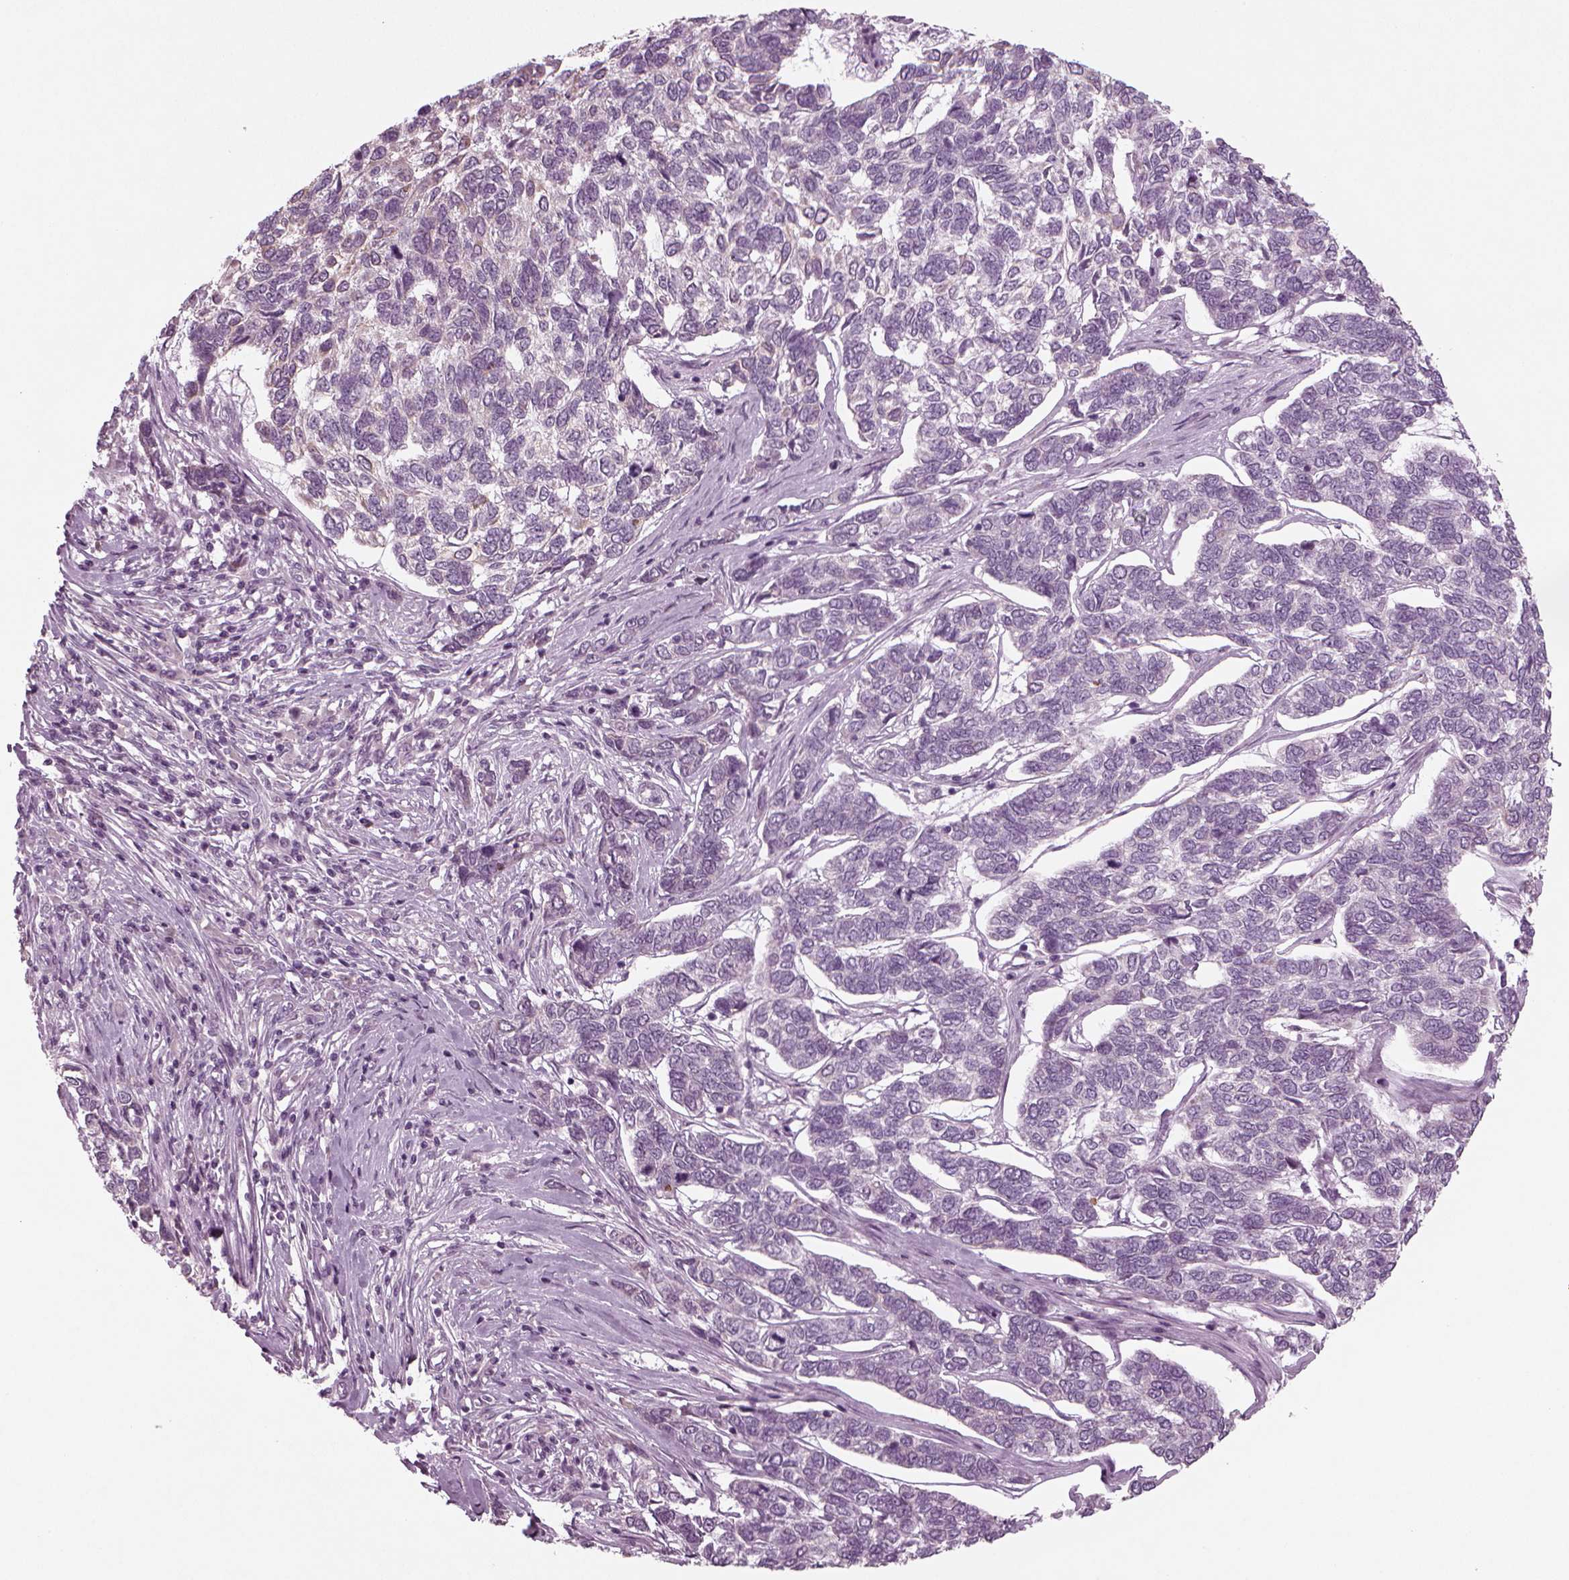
{"staining": {"intensity": "negative", "quantity": "none", "location": "none"}, "tissue": "skin cancer", "cell_type": "Tumor cells", "image_type": "cancer", "snomed": [{"axis": "morphology", "description": "Basal cell carcinoma"}, {"axis": "topography", "description": "Skin"}], "caption": "Human basal cell carcinoma (skin) stained for a protein using IHC reveals no staining in tumor cells.", "gene": "MGAT4D", "patient": {"sex": "female", "age": 65}}